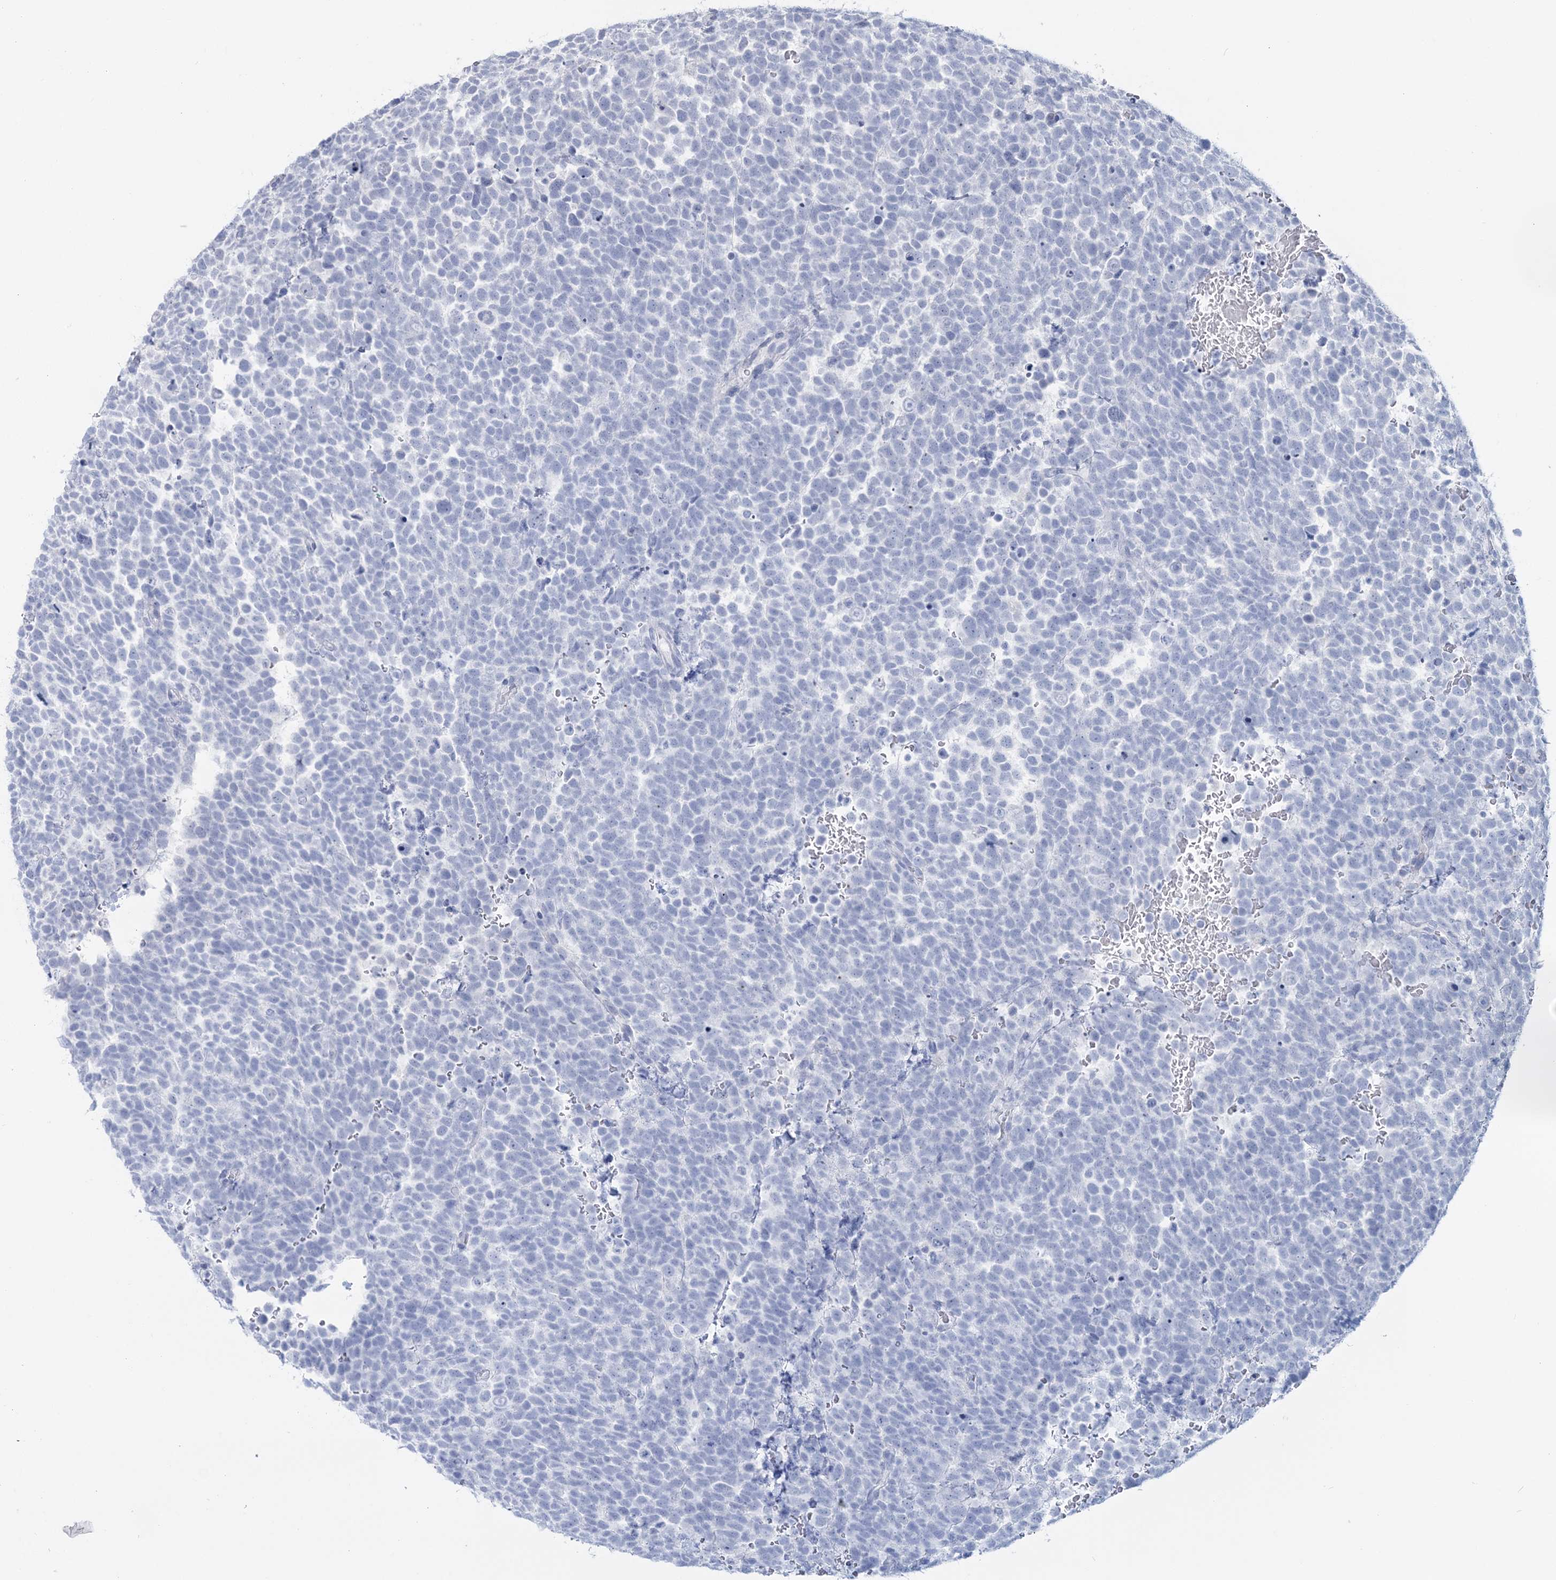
{"staining": {"intensity": "negative", "quantity": "none", "location": "none"}, "tissue": "urothelial cancer", "cell_type": "Tumor cells", "image_type": "cancer", "snomed": [{"axis": "morphology", "description": "Urothelial carcinoma, High grade"}, {"axis": "topography", "description": "Urinary bladder"}], "caption": "Tumor cells show no significant protein expression in high-grade urothelial carcinoma. (Stains: DAB (3,3'-diaminobenzidine) immunohistochemistry with hematoxylin counter stain, Microscopy: brightfield microscopy at high magnification).", "gene": "CYP3A4", "patient": {"sex": "female", "age": 82}}